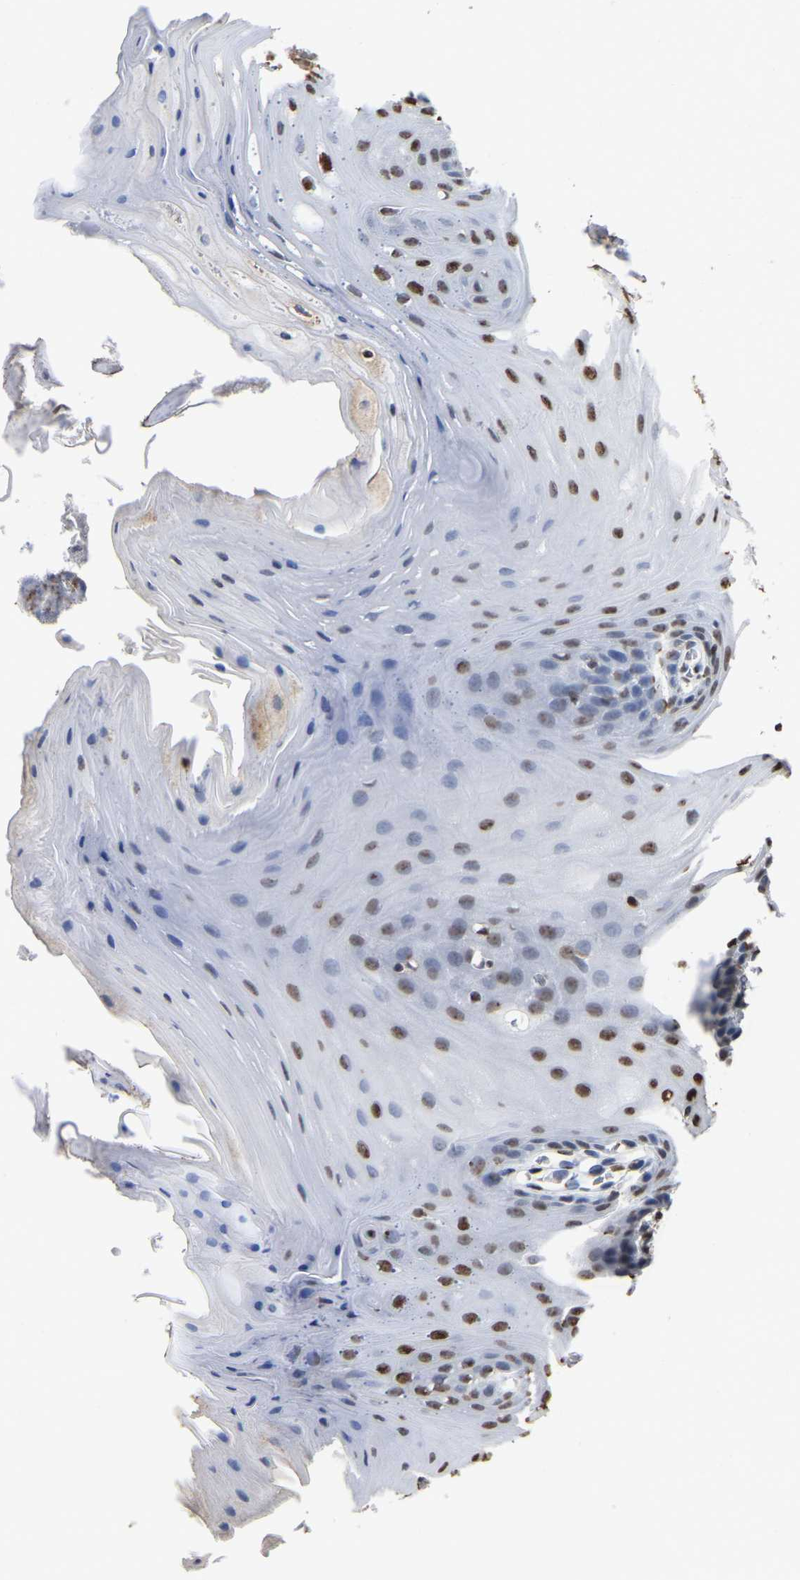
{"staining": {"intensity": "strong", "quantity": ">75%", "location": "nuclear"}, "tissue": "oral mucosa", "cell_type": "Squamous epithelial cells", "image_type": "normal", "snomed": [{"axis": "morphology", "description": "Normal tissue, NOS"}, {"axis": "morphology", "description": "Squamous cell carcinoma, NOS"}, {"axis": "topography", "description": "Oral tissue"}, {"axis": "topography", "description": "Head-Neck"}], "caption": "This micrograph displays IHC staining of unremarkable oral mucosa, with high strong nuclear staining in about >75% of squamous epithelial cells.", "gene": "RBL2", "patient": {"sex": "male", "age": 71}}